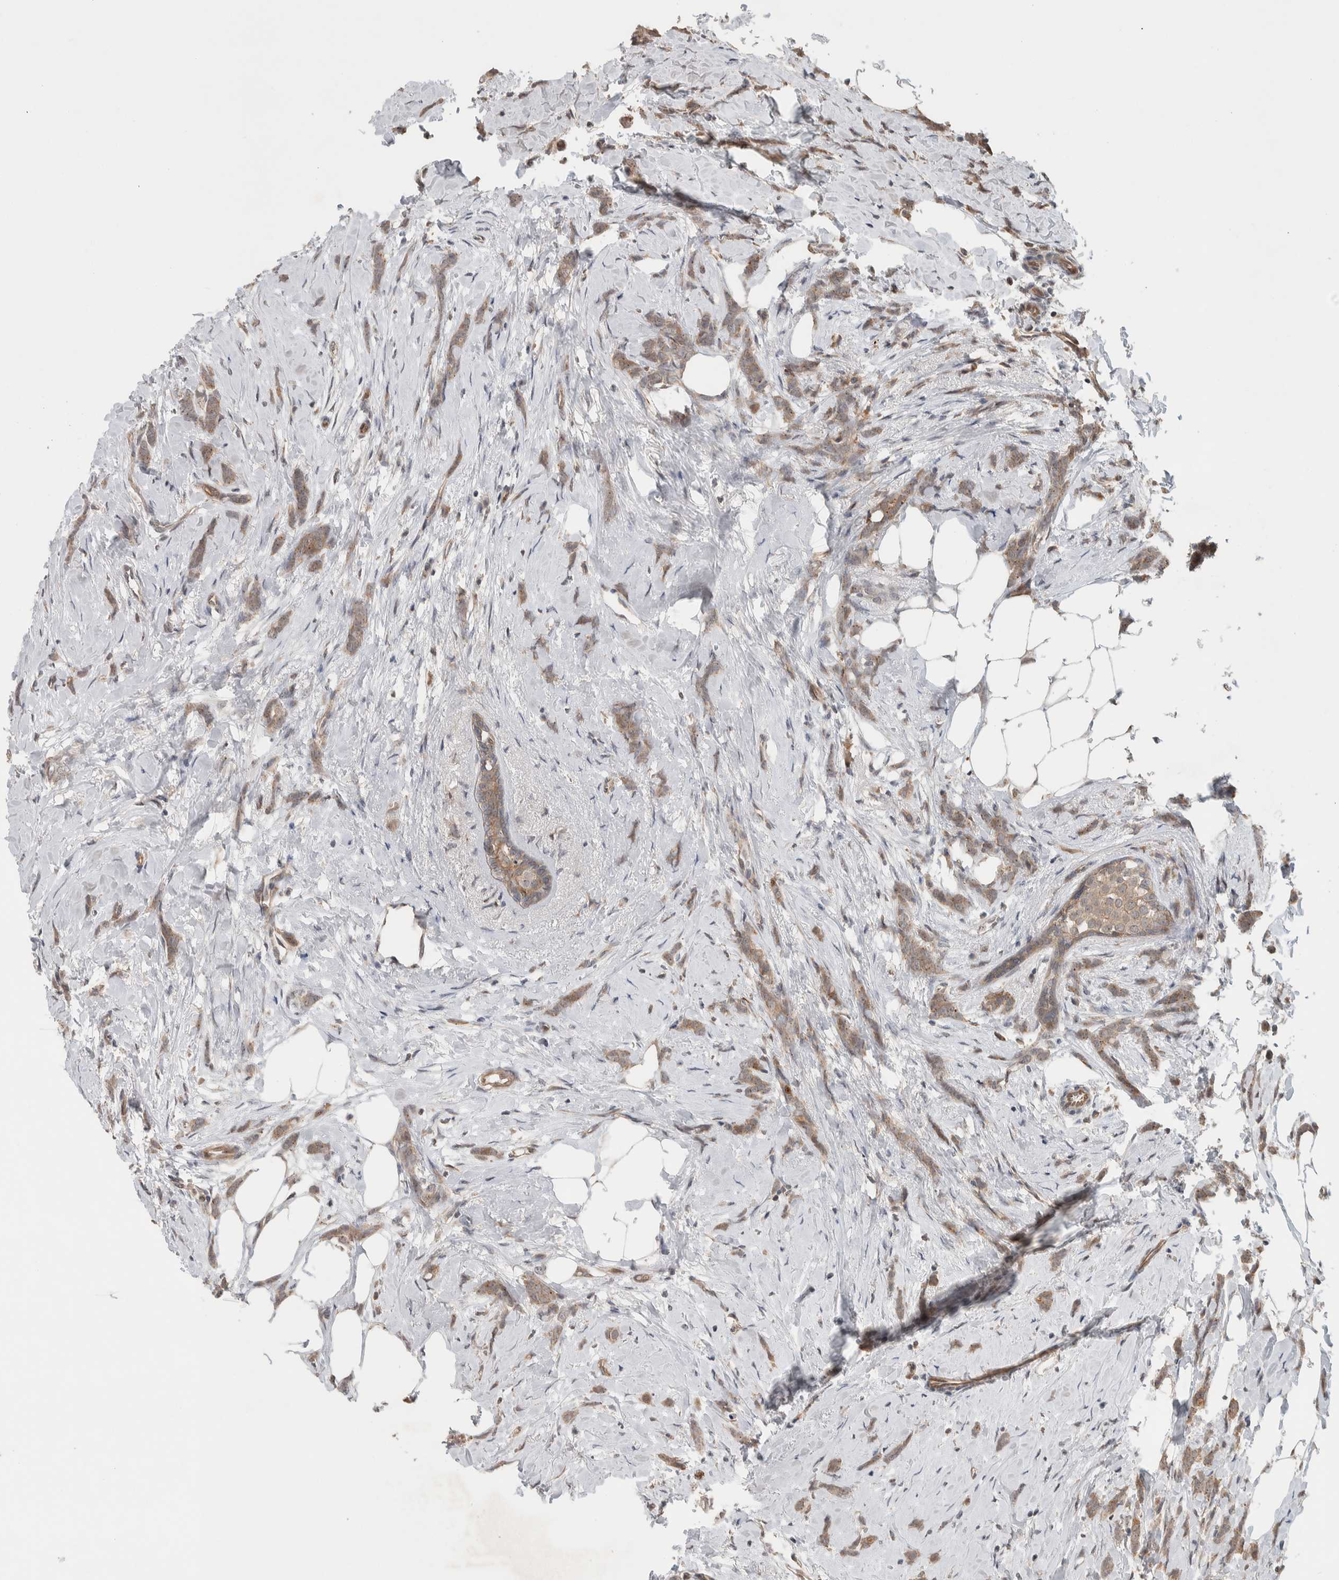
{"staining": {"intensity": "weak", "quantity": ">75%", "location": "cytoplasmic/membranous"}, "tissue": "breast cancer", "cell_type": "Tumor cells", "image_type": "cancer", "snomed": [{"axis": "morphology", "description": "Lobular carcinoma, in situ"}, {"axis": "morphology", "description": "Lobular carcinoma"}, {"axis": "topography", "description": "Breast"}], "caption": "Immunohistochemical staining of human breast lobular carcinoma in situ exhibits low levels of weak cytoplasmic/membranous protein positivity in about >75% of tumor cells.", "gene": "DEPTOR", "patient": {"sex": "female", "age": 41}}